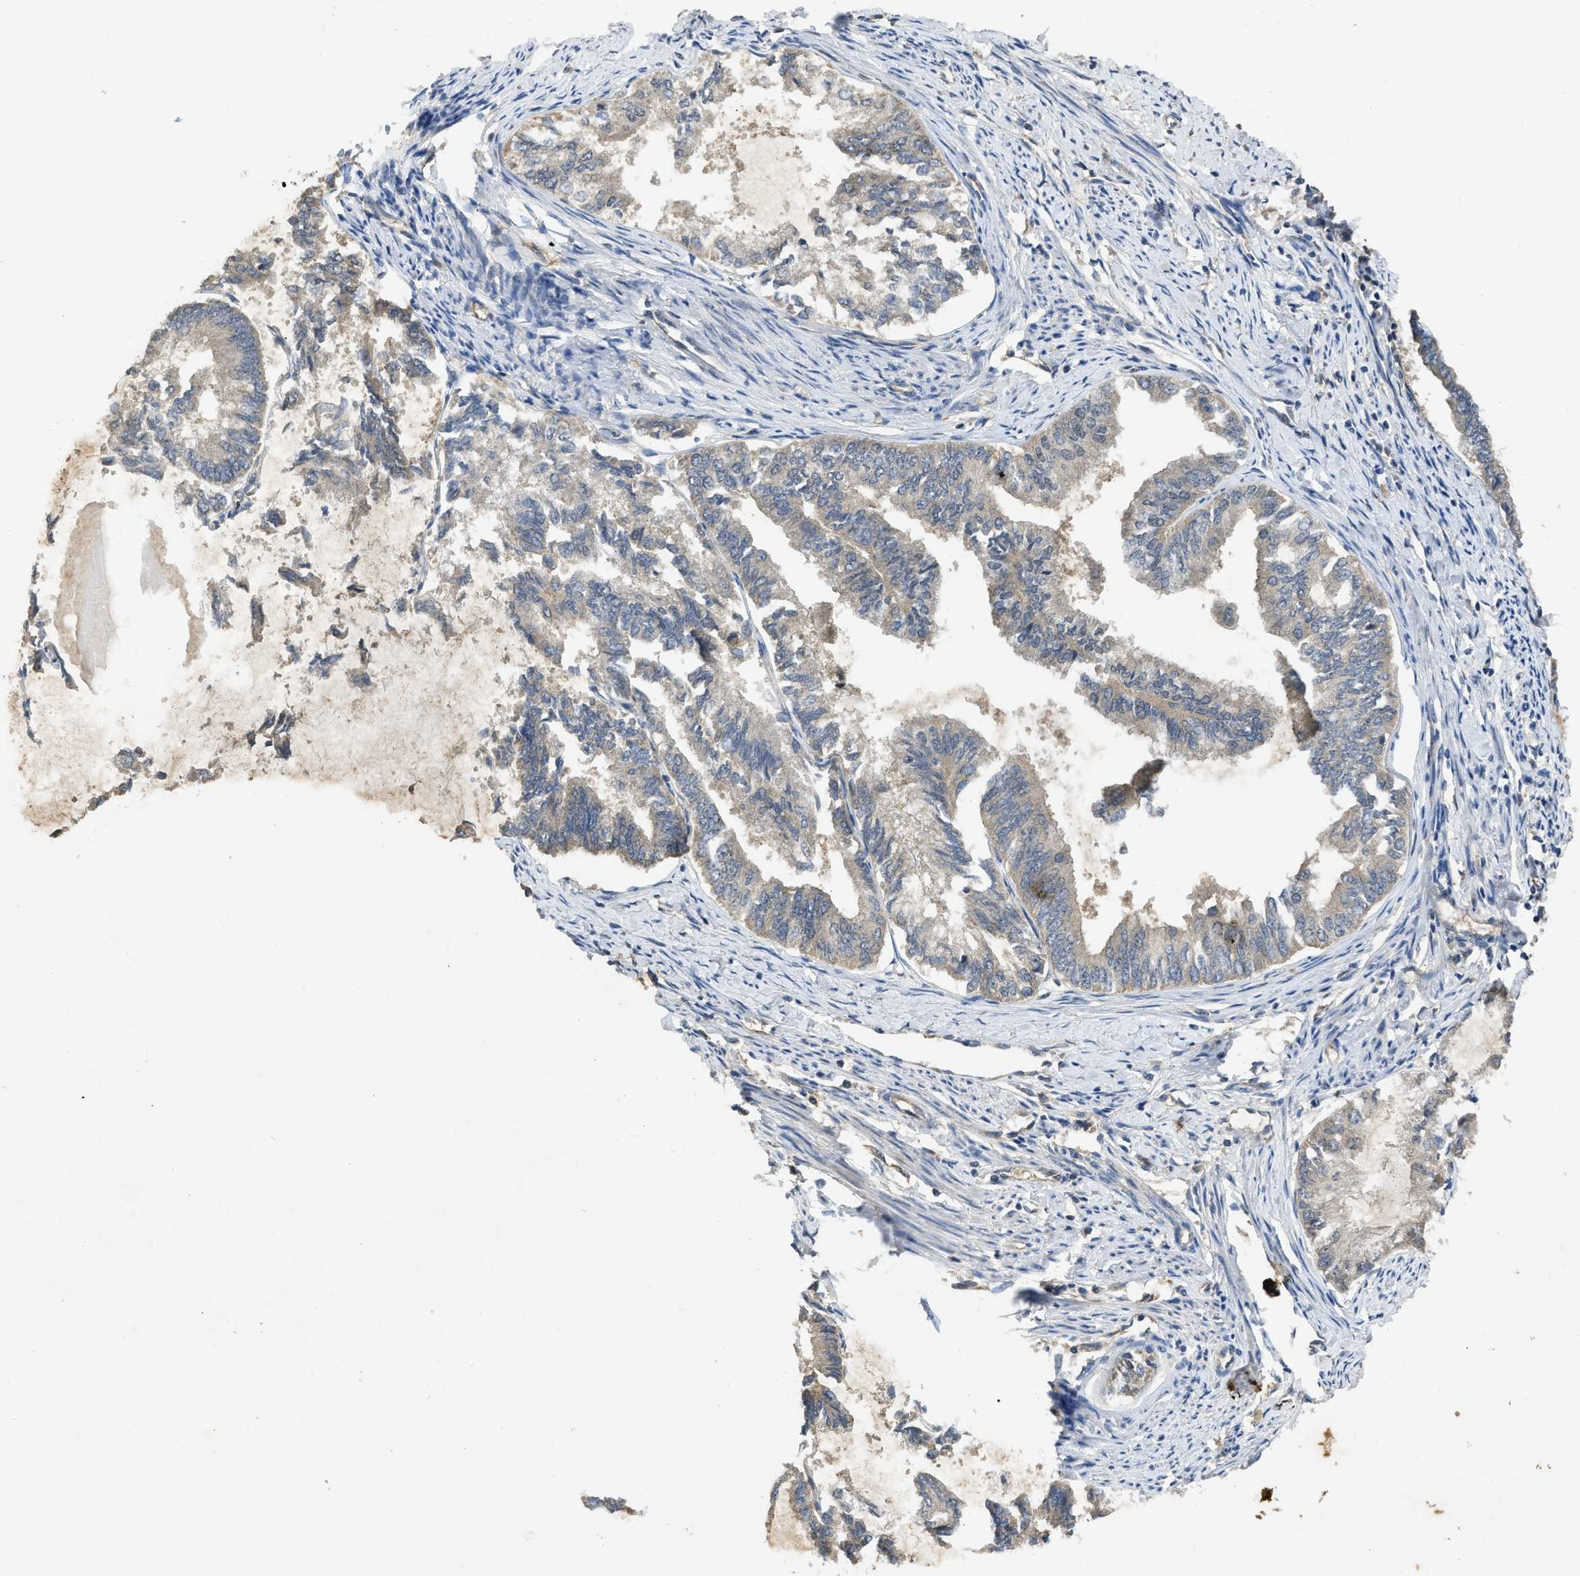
{"staining": {"intensity": "negative", "quantity": "none", "location": "none"}, "tissue": "endometrial cancer", "cell_type": "Tumor cells", "image_type": "cancer", "snomed": [{"axis": "morphology", "description": "Adenocarcinoma, NOS"}, {"axis": "topography", "description": "Endometrium"}], "caption": "The micrograph shows no staining of tumor cells in adenocarcinoma (endometrial).", "gene": "PPP3CA", "patient": {"sex": "female", "age": 86}}